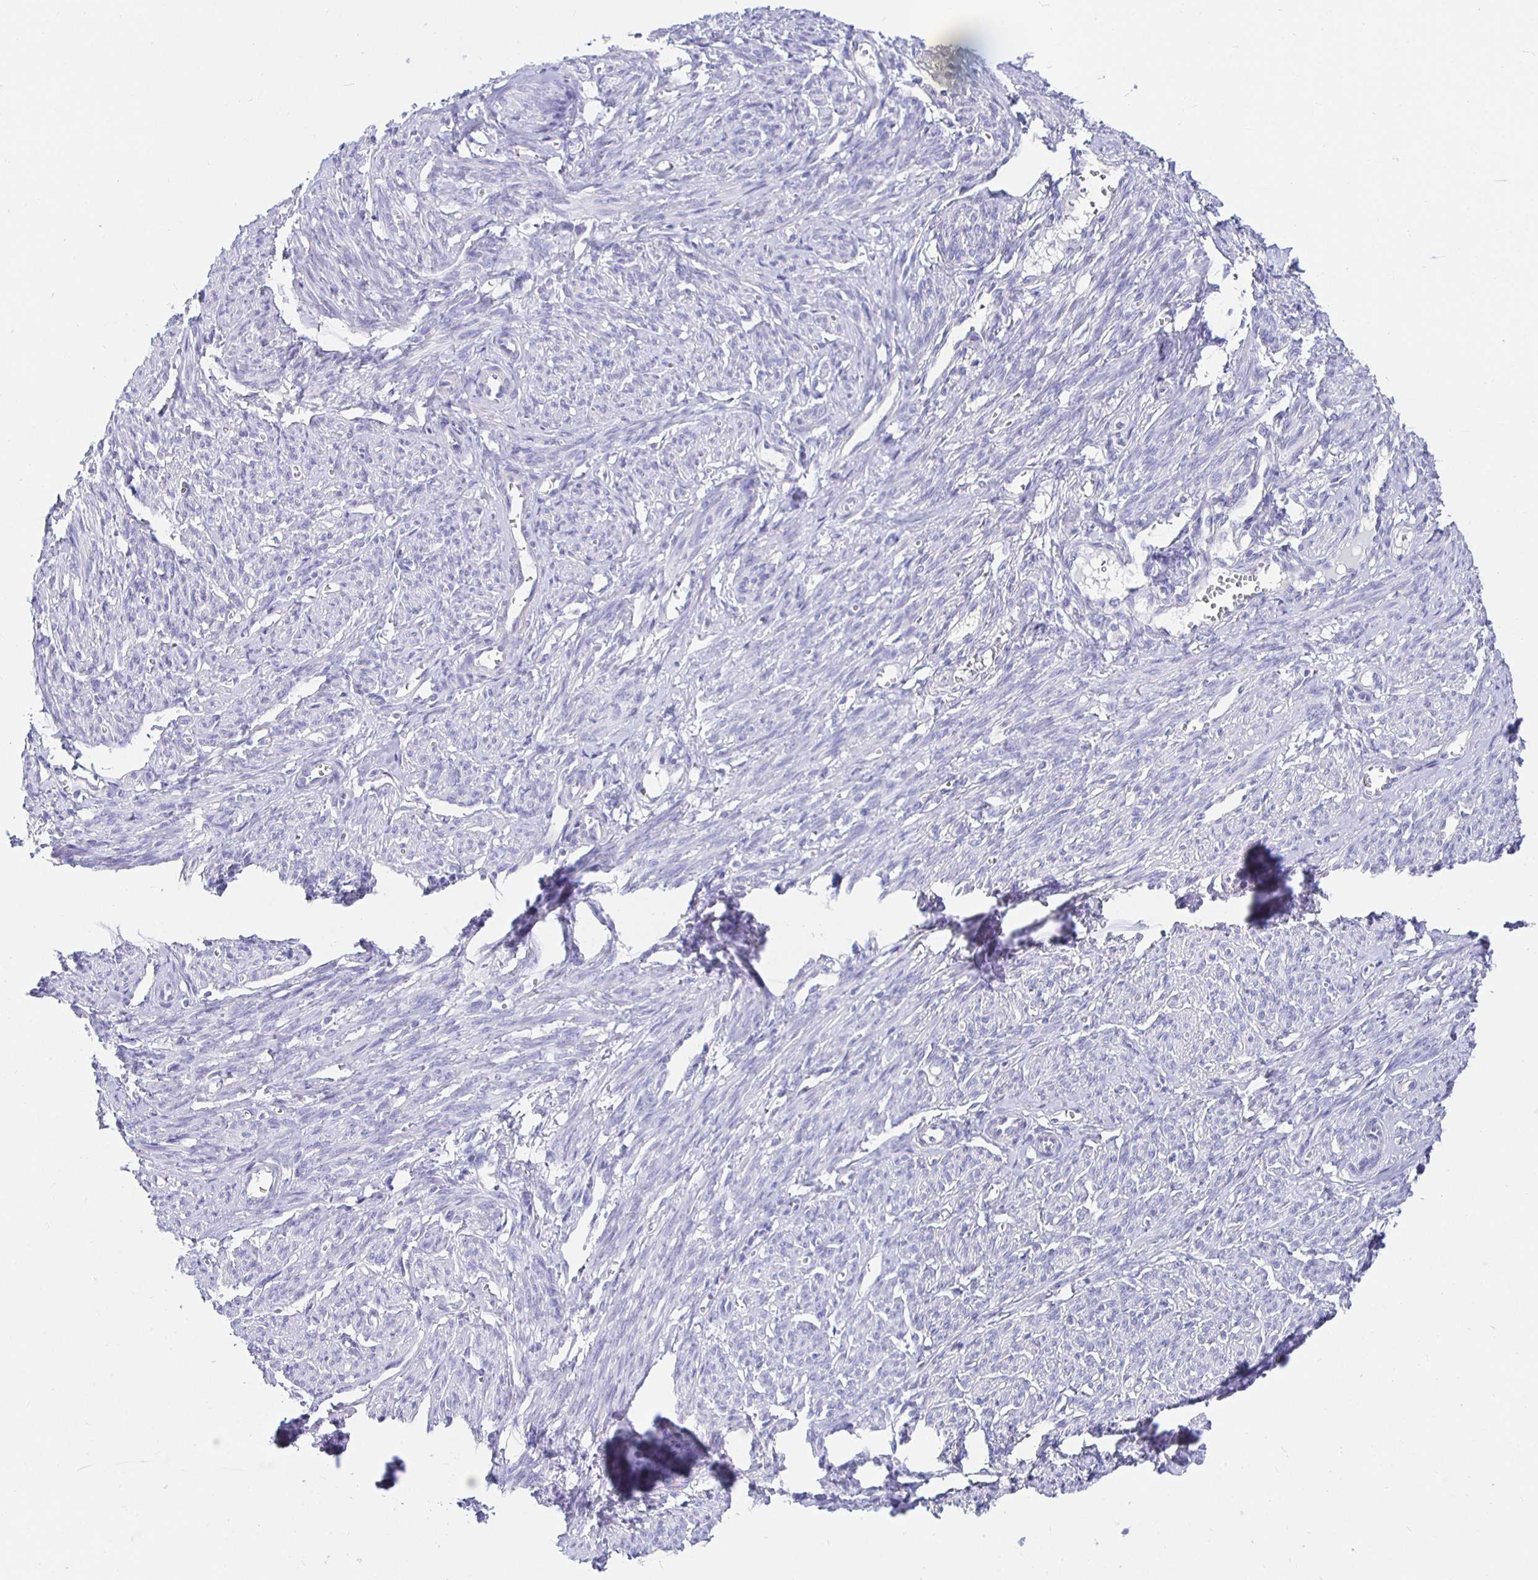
{"staining": {"intensity": "negative", "quantity": "none", "location": "none"}, "tissue": "smooth muscle", "cell_type": "Smooth muscle cells", "image_type": "normal", "snomed": [{"axis": "morphology", "description": "Normal tissue, NOS"}, {"axis": "topography", "description": "Smooth muscle"}], "caption": "Smooth muscle cells show no significant positivity in benign smooth muscle.", "gene": "UMOD", "patient": {"sex": "female", "age": 65}}